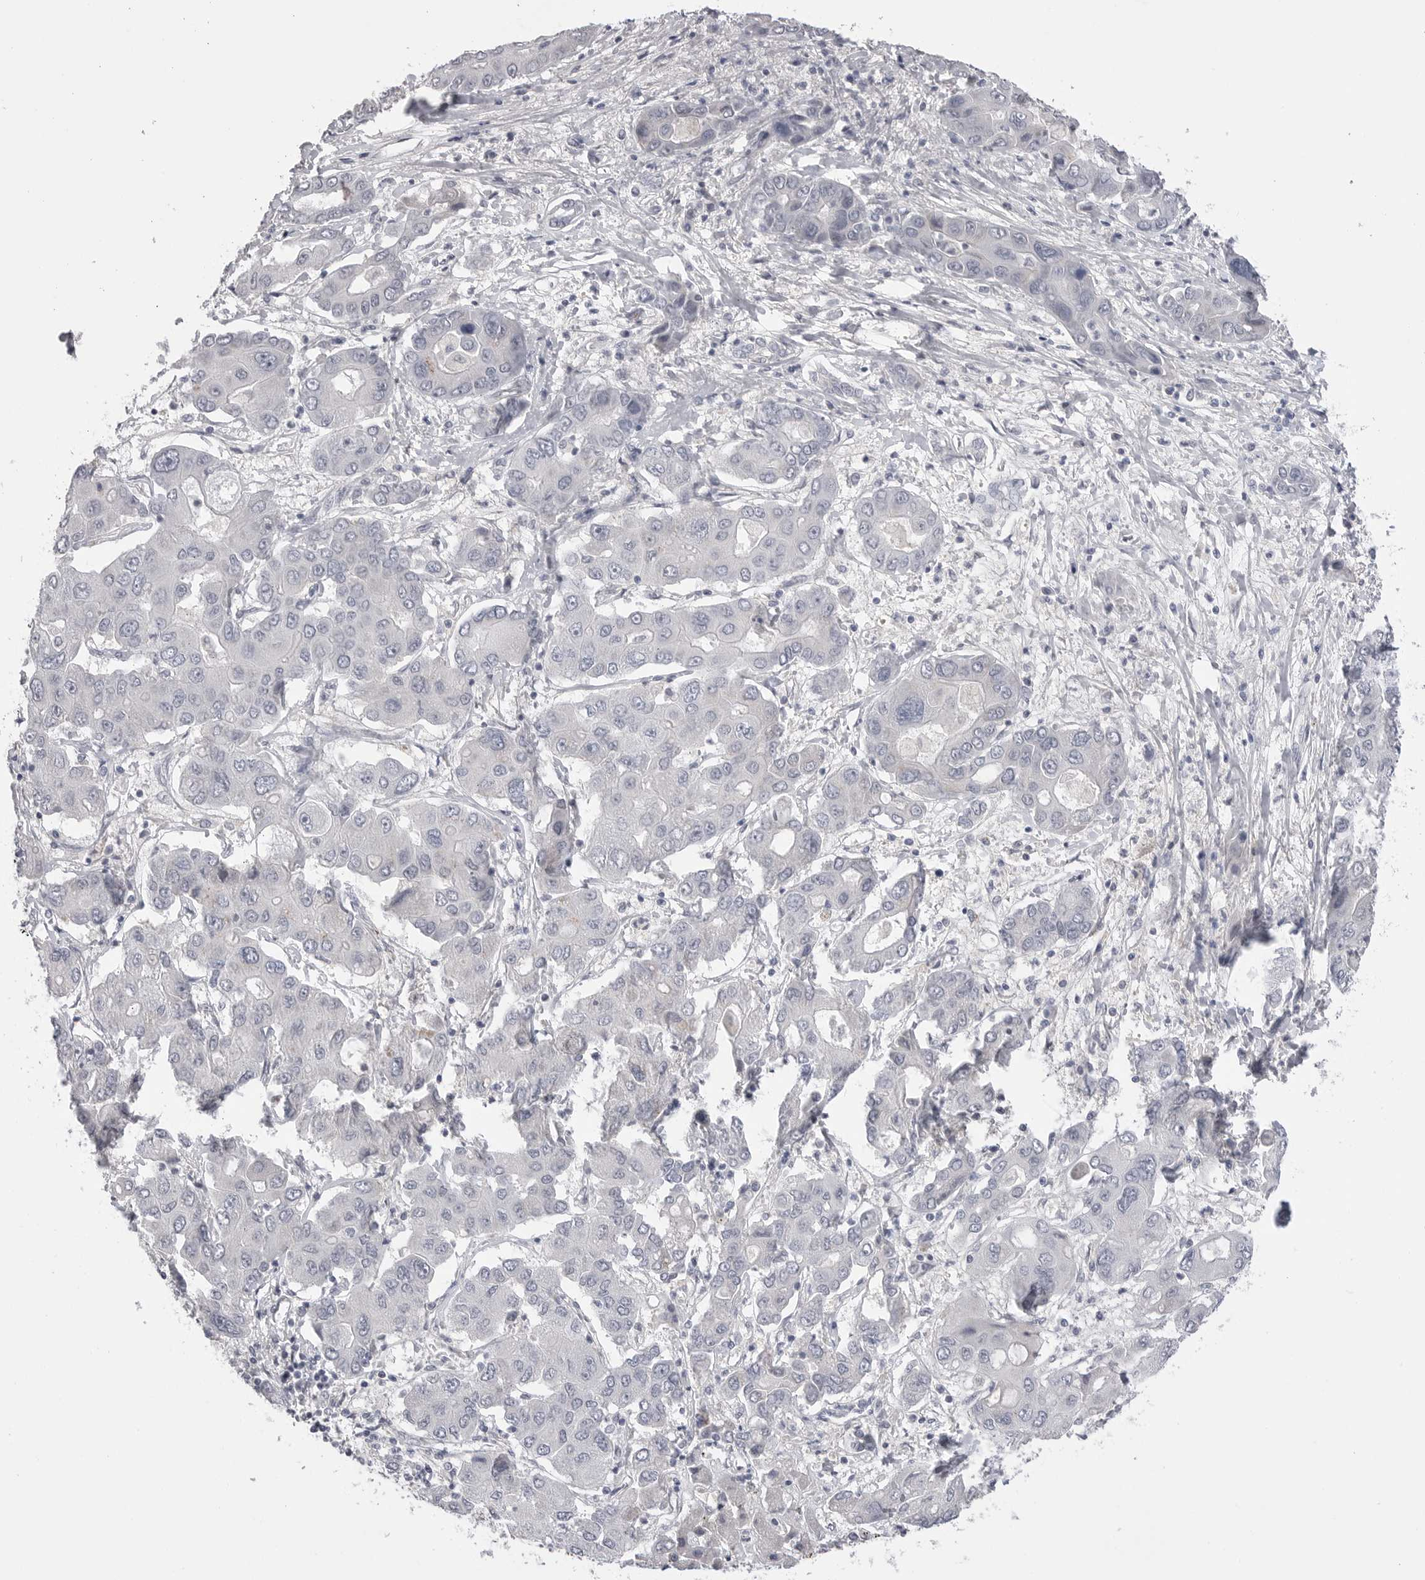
{"staining": {"intensity": "negative", "quantity": "none", "location": "none"}, "tissue": "liver cancer", "cell_type": "Tumor cells", "image_type": "cancer", "snomed": [{"axis": "morphology", "description": "Cholangiocarcinoma"}, {"axis": "topography", "description": "Liver"}], "caption": "IHC image of neoplastic tissue: liver cancer stained with DAB exhibits no significant protein expression in tumor cells. The staining is performed using DAB brown chromogen with nuclei counter-stained in using hematoxylin.", "gene": "DLGAP3", "patient": {"sex": "male", "age": 67}}